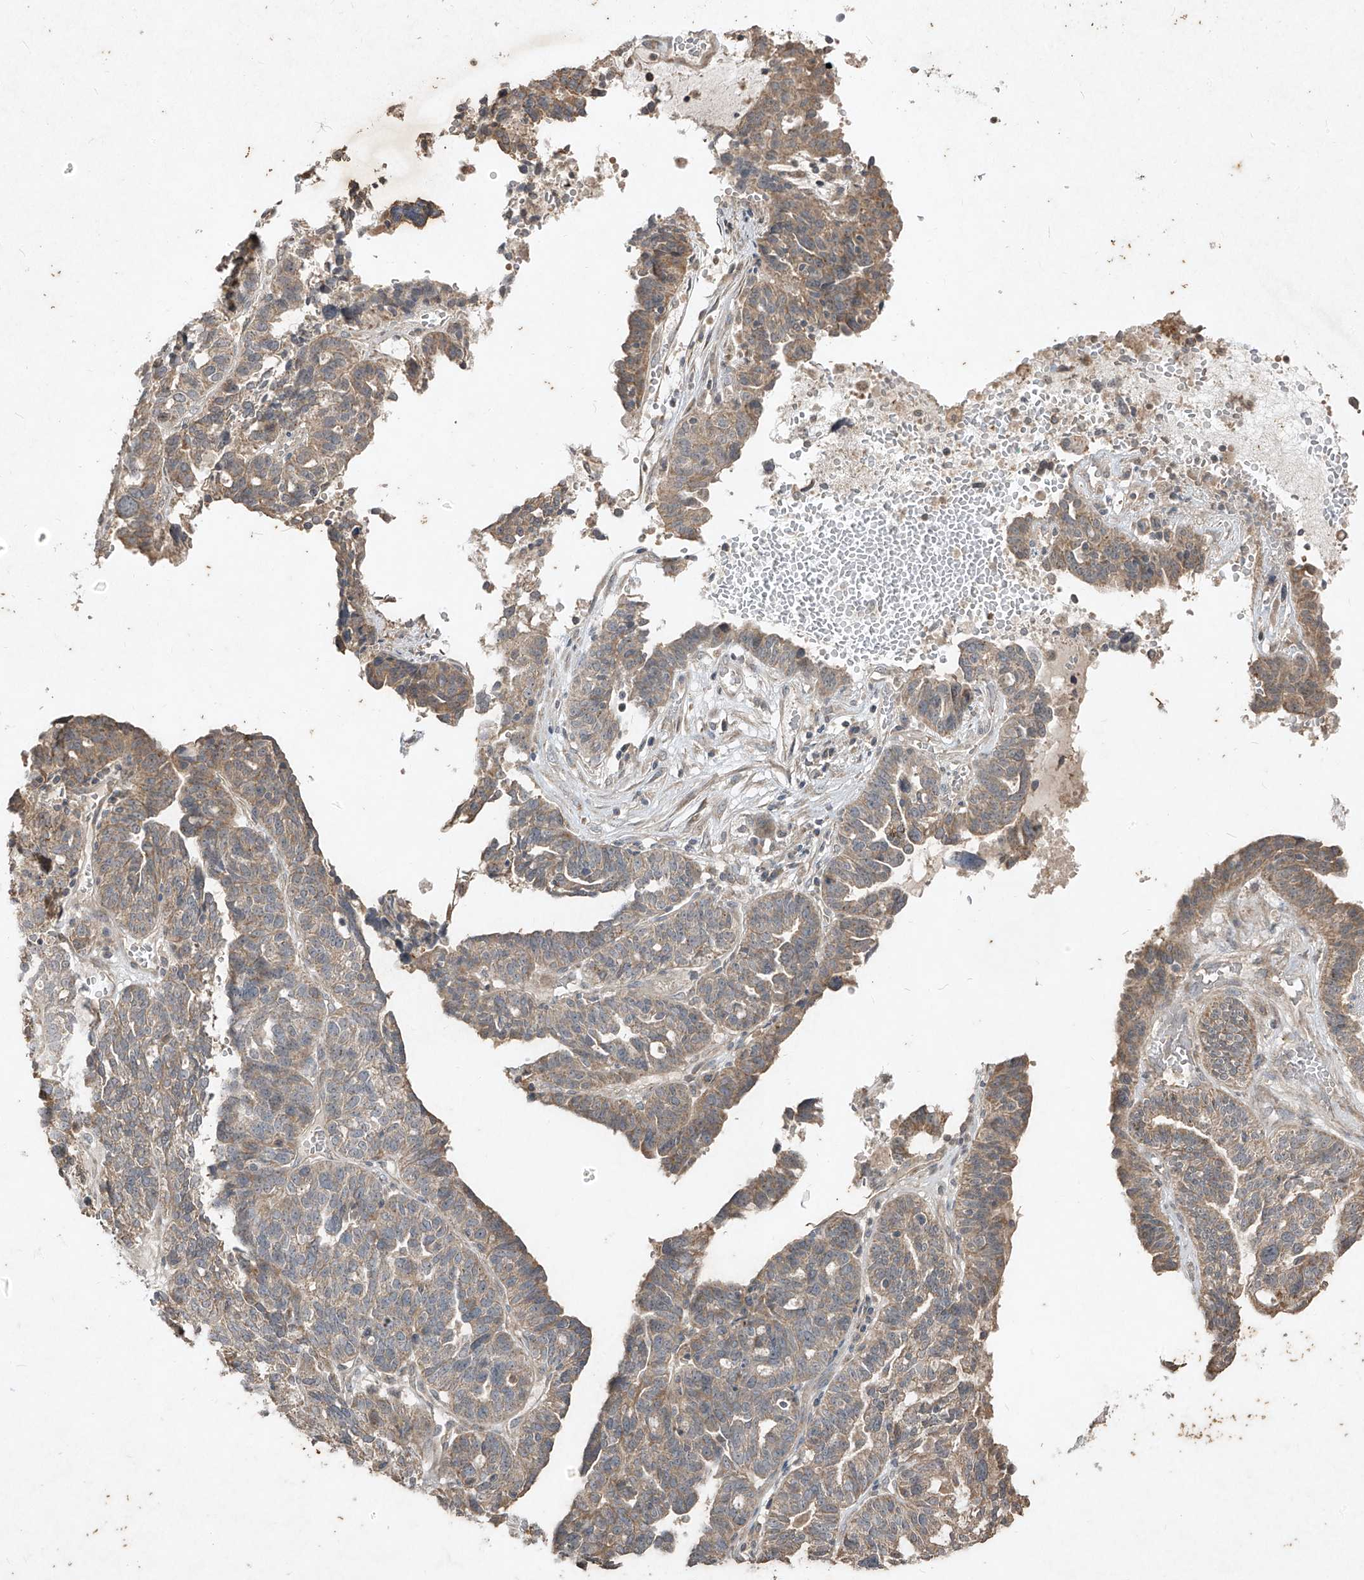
{"staining": {"intensity": "moderate", "quantity": "25%-75%", "location": "cytoplasmic/membranous"}, "tissue": "ovarian cancer", "cell_type": "Tumor cells", "image_type": "cancer", "snomed": [{"axis": "morphology", "description": "Cystadenocarcinoma, serous, NOS"}, {"axis": "topography", "description": "Ovary"}], "caption": "High-magnification brightfield microscopy of ovarian cancer stained with DAB (brown) and counterstained with hematoxylin (blue). tumor cells exhibit moderate cytoplasmic/membranous expression is present in about25%-75% of cells.", "gene": "ABCD3", "patient": {"sex": "female", "age": 59}}